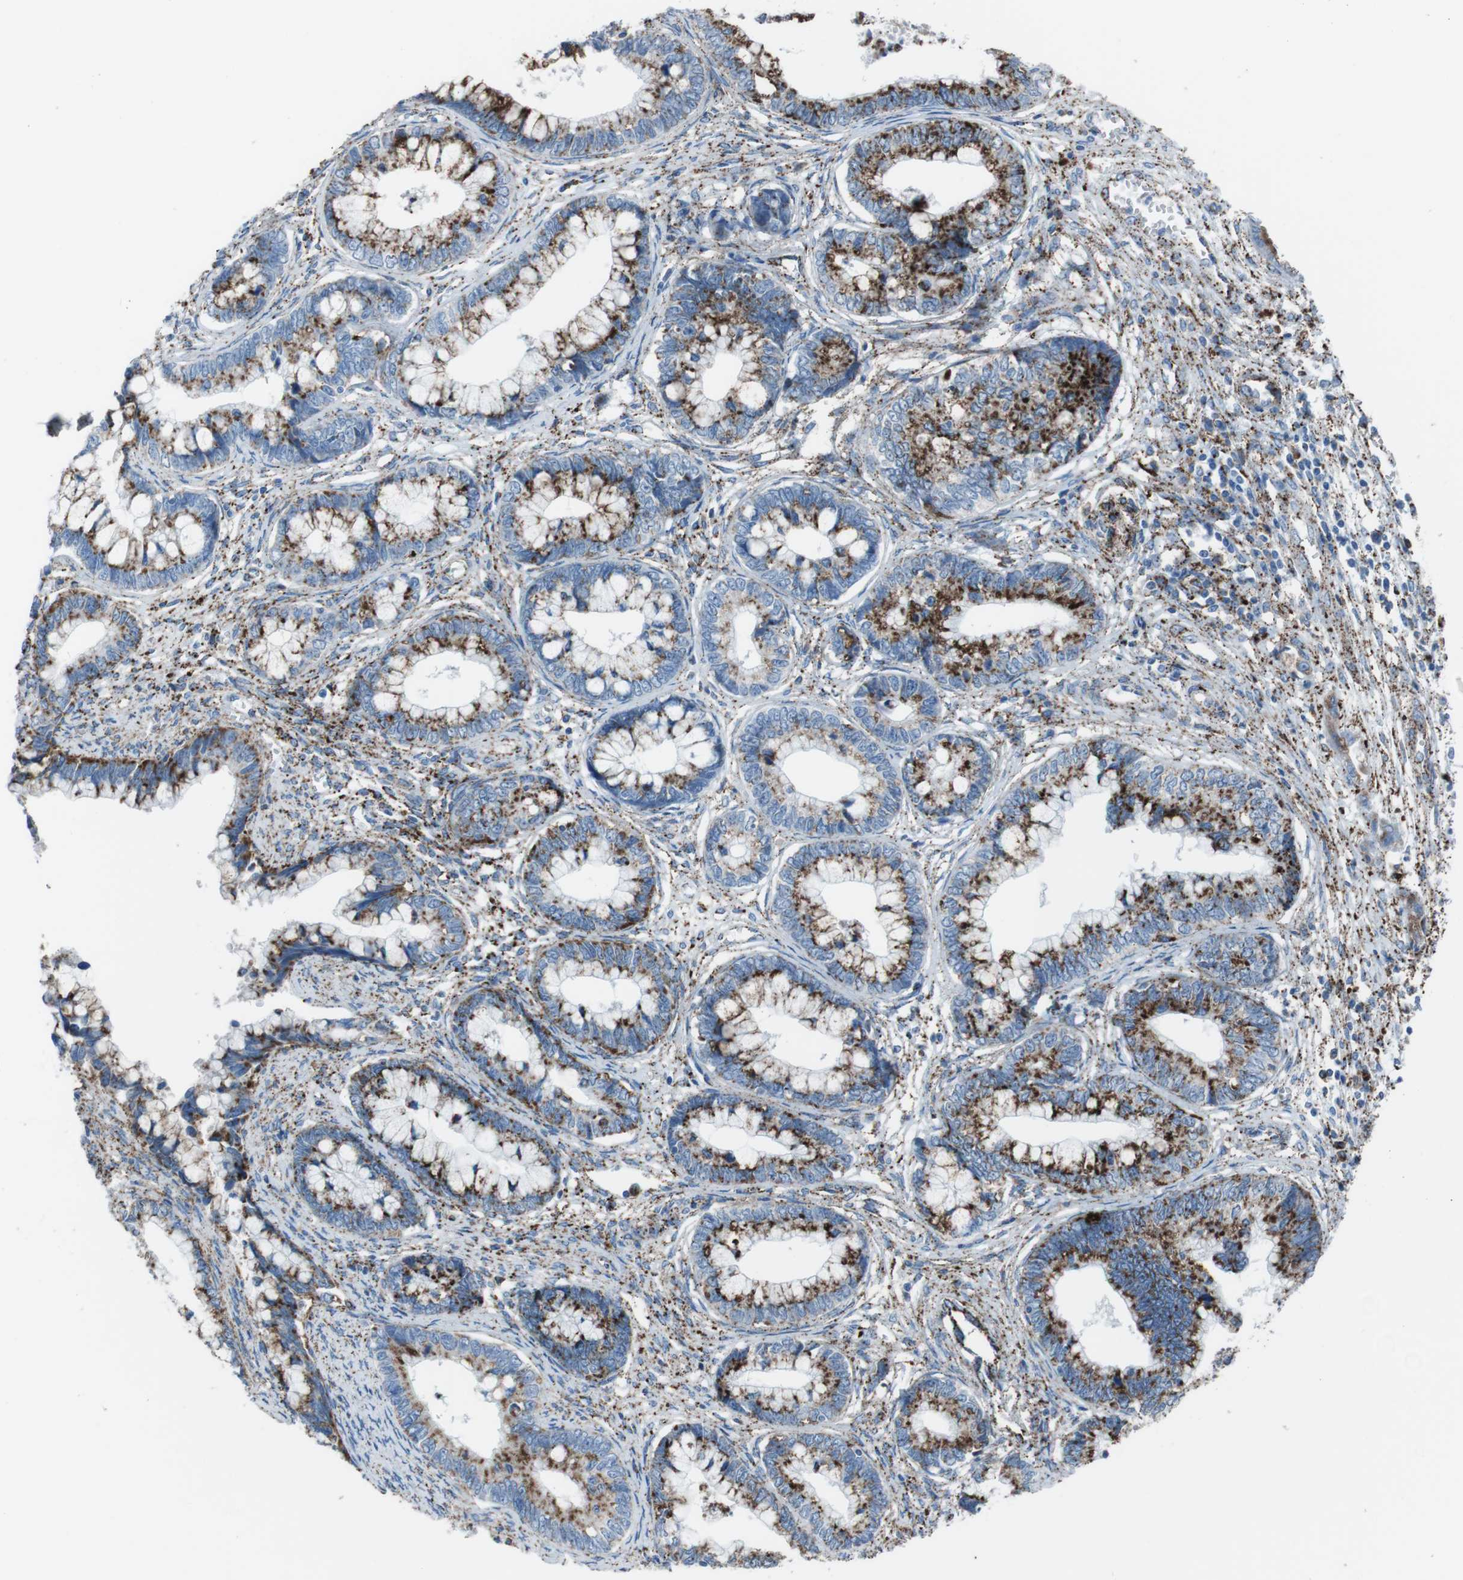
{"staining": {"intensity": "strong", "quantity": ">75%", "location": "cytoplasmic/membranous"}, "tissue": "cervical cancer", "cell_type": "Tumor cells", "image_type": "cancer", "snomed": [{"axis": "morphology", "description": "Adenocarcinoma, NOS"}, {"axis": "topography", "description": "Cervix"}], "caption": "IHC micrograph of human adenocarcinoma (cervical) stained for a protein (brown), which shows high levels of strong cytoplasmic/membranous positivity in approximately >75% of tumor cells.", "gene": "SCARB2", "patient": {"sex": "female", "age": 44}}